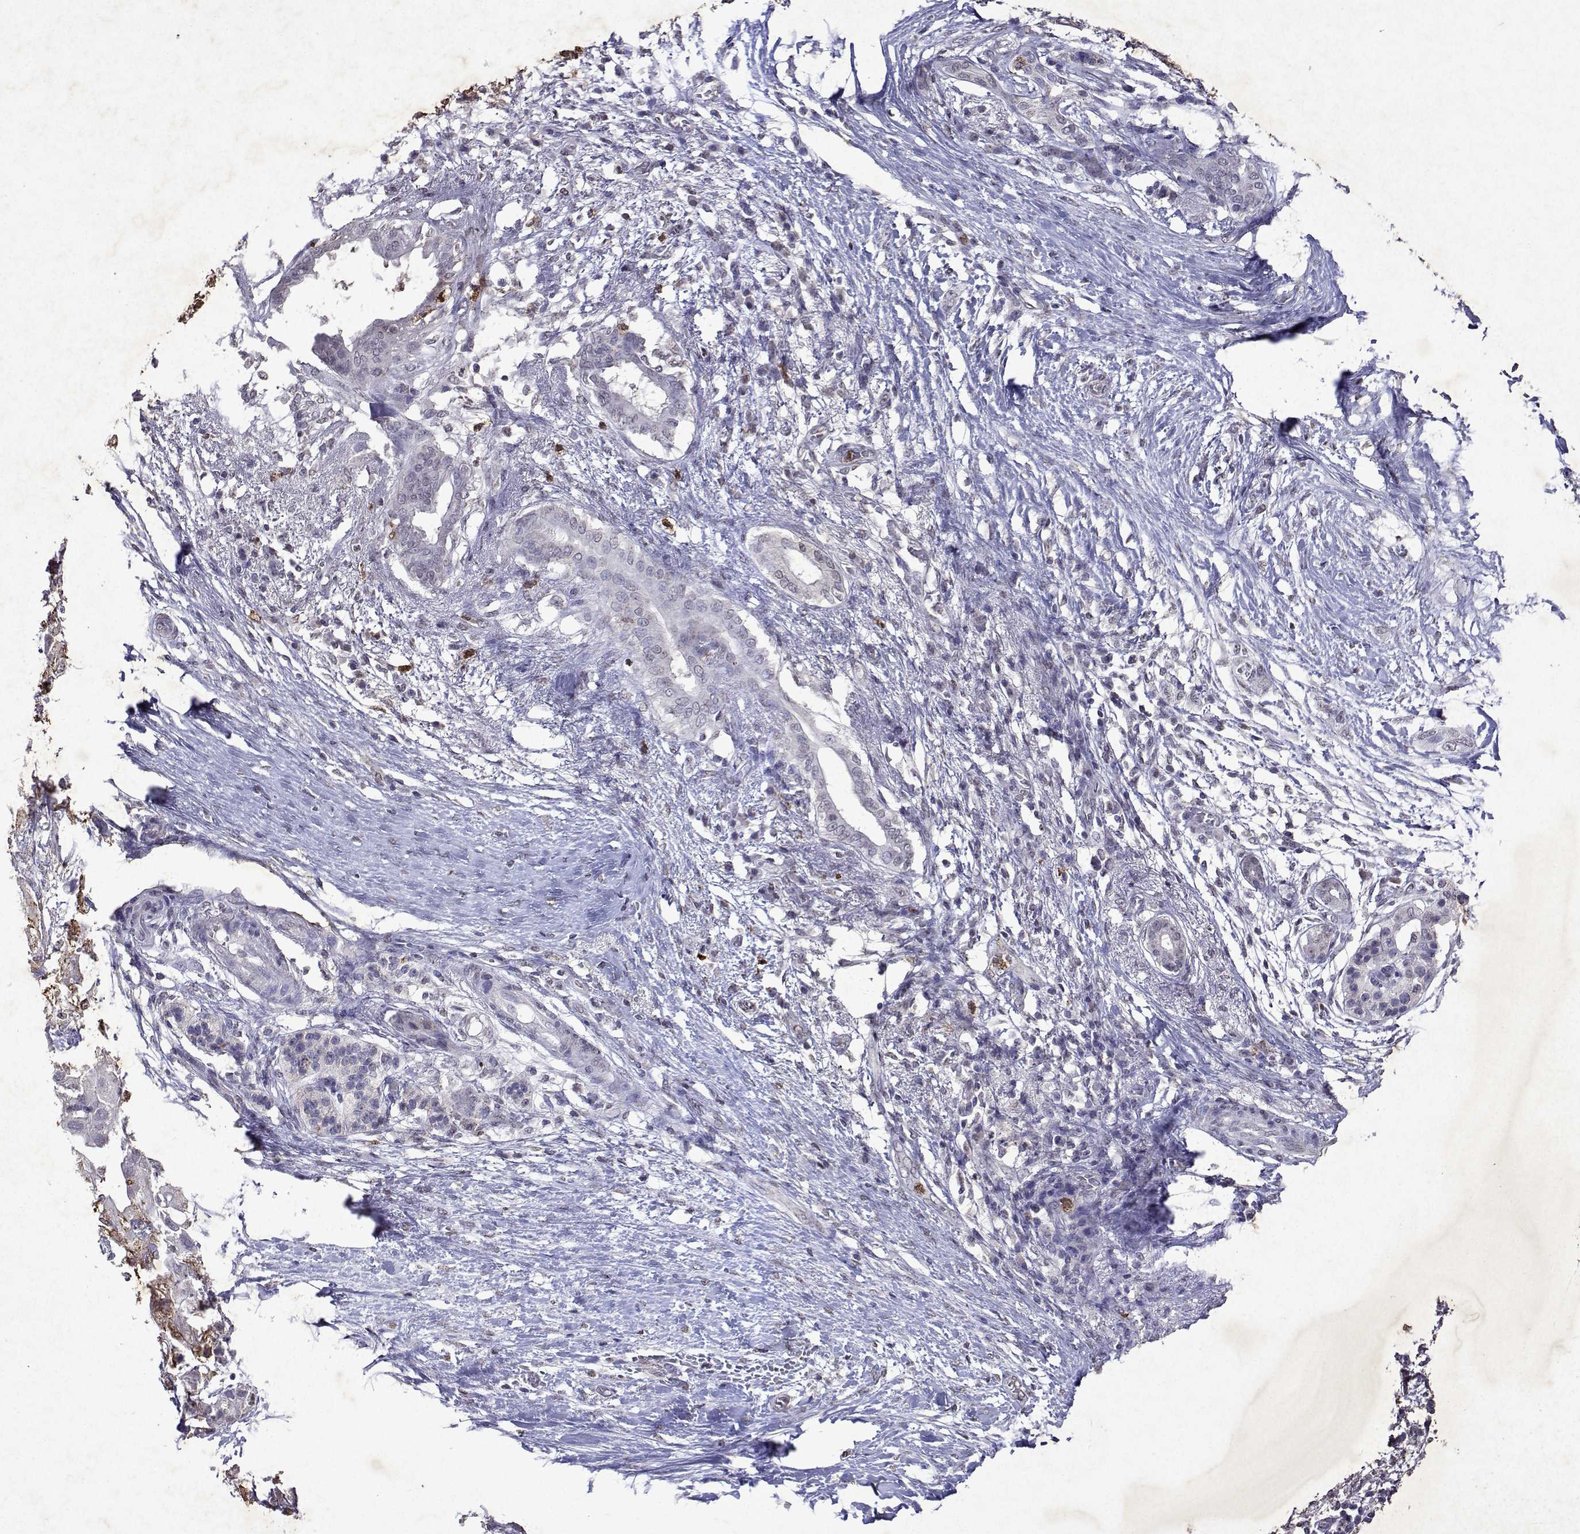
{"staining": {"intensity": "weak", "quantity": "<25%", "location": "cytoplasmic/membranous"}, "tissue": "pancreatic cancer", "cell_type": "Tumor cells", "image_type": "cancer", "snomed": [{"axis": "morphology", "description": "Adenocarcinoma, NOS"}, {"axis": "topography", "description": "Pancreas"}], "caption": "This is an immunohistochemistry photomicrograph of pancreatic adenocarcinoma. There is no positivity in tumor cells.", "gene": "DUSP28", "patient": {"sex": "female", "age": 72}}